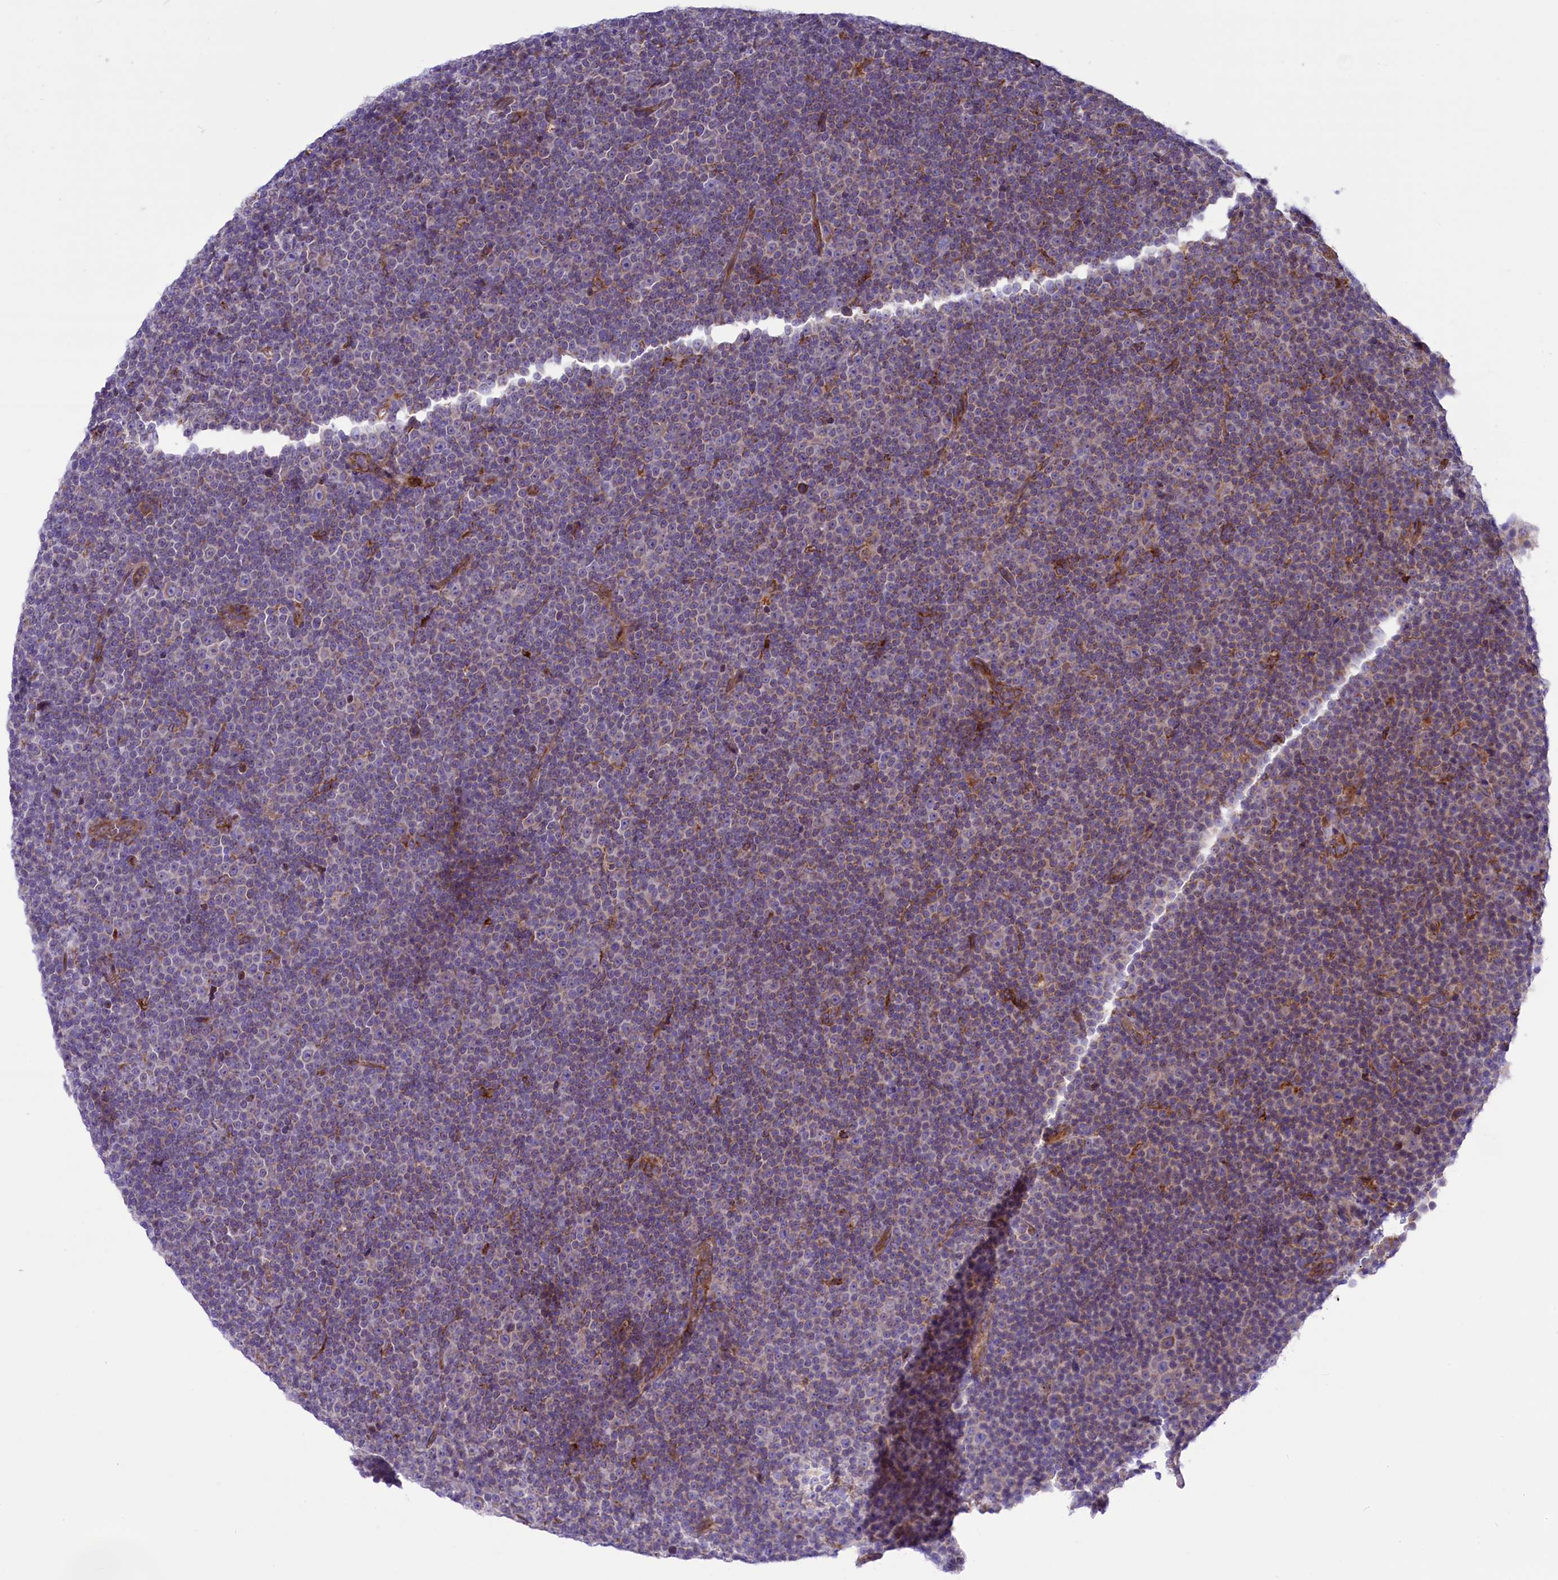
{"staining": {"intensity": "negative", "quantity": "none", "location": "none"}, "tissue": "lymphoma", "cell_type": "Tumor cells", "image_type": "cancer", "snomed": [{"axis": "morphology", "description": "Malignant lymphoma, non-Hodgkin's type, Low grade"}, {"axis": "topography", "description": "Lymph node"}], "caption": "High magnification brightfield microscopy of low-grade malignant lymphoma, non-Hodgkin's type stained with DAB (3,3'-diaminobenzidine) (brown) and counterstained with hematoxylin (blue): tumor cells show no significant expression. (DAB IHC, high magnification).", "gene": "PTPRU", "patient": {"sex": "female", "age": 67}}